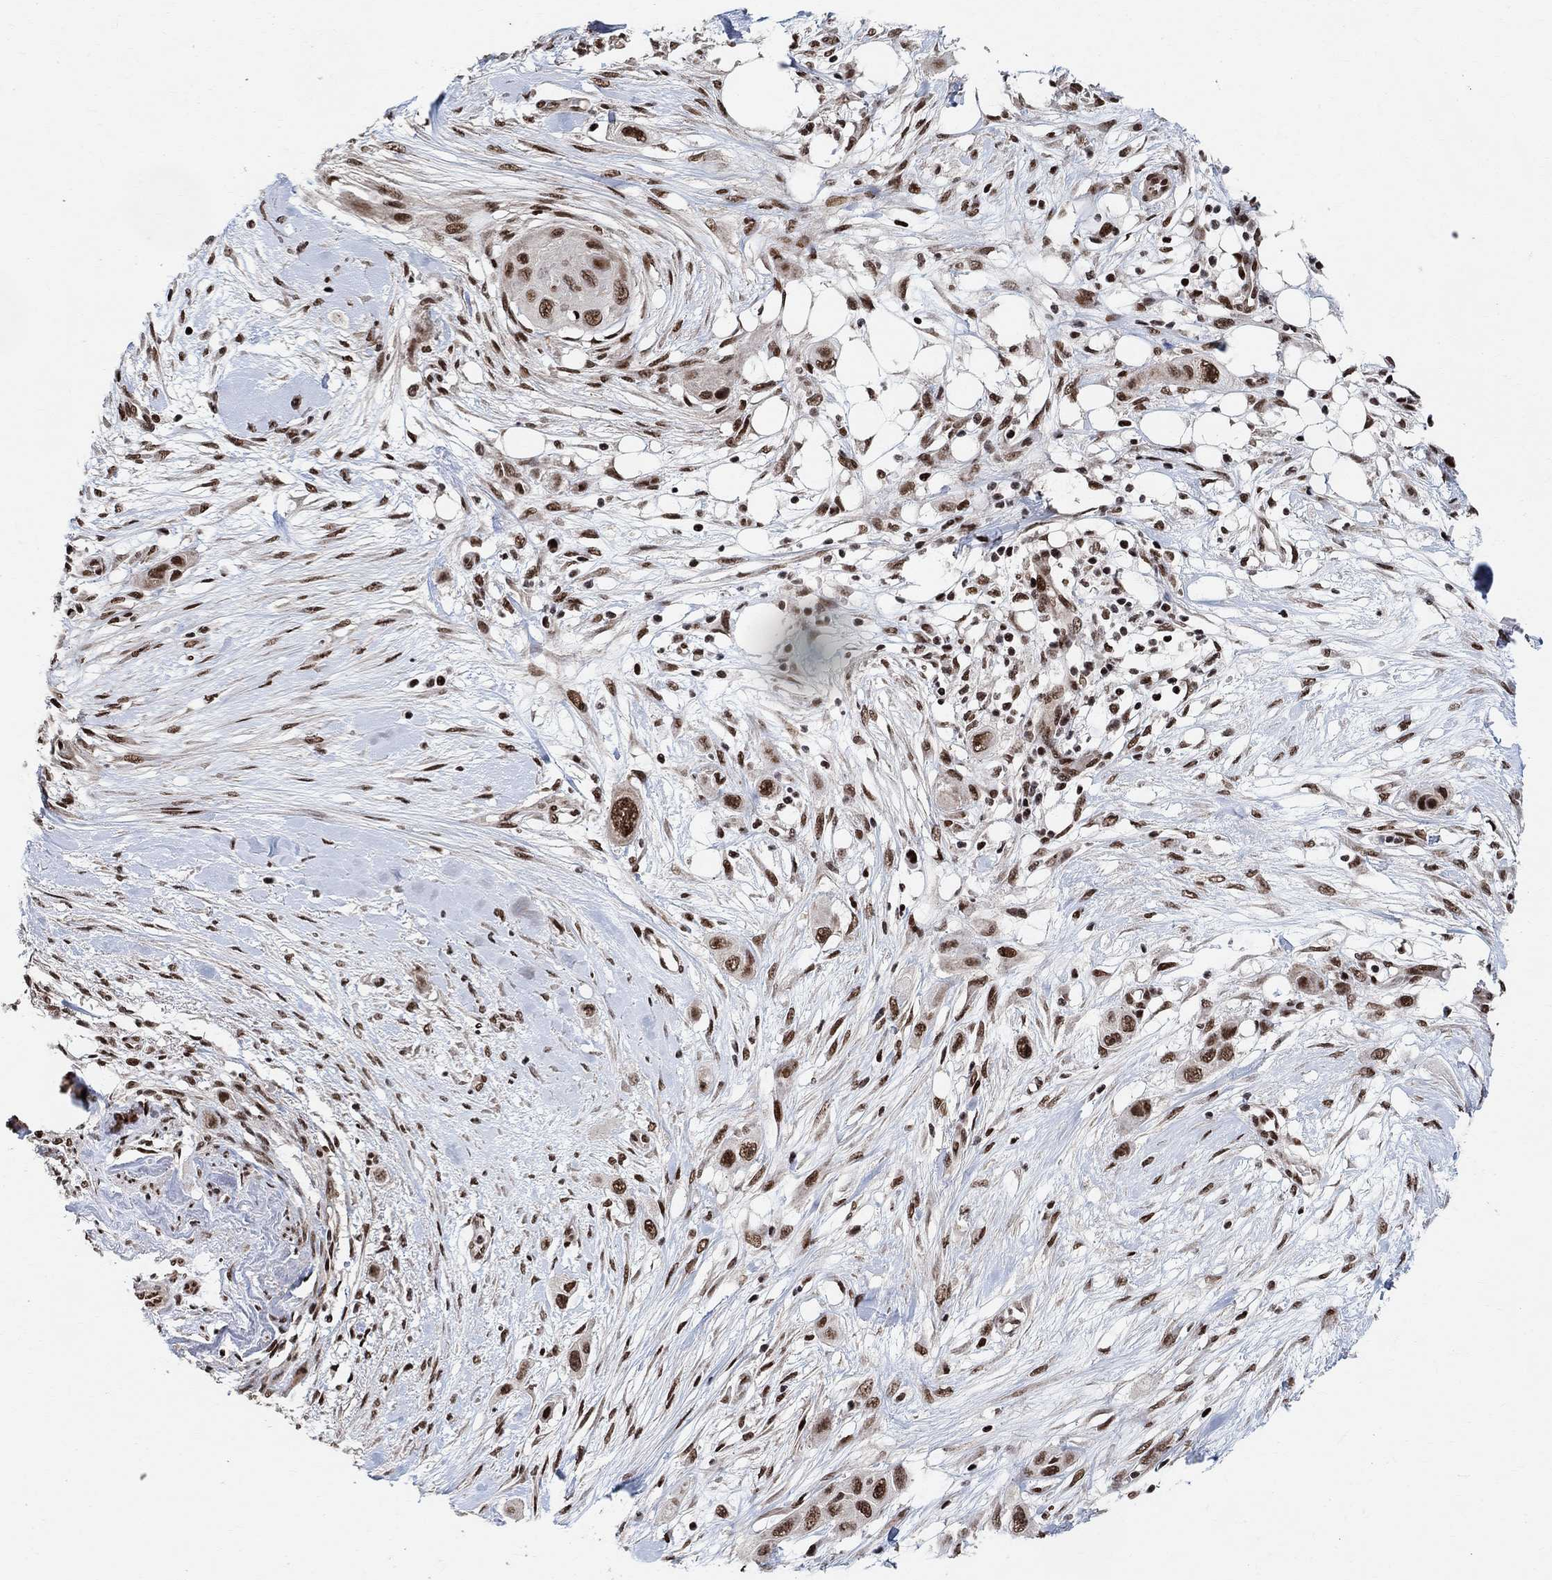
{"staining": {"intensity": "strong", "quantity": ">75%", "location": "nuclear"}, "tissue": "skin cancer", "cell_type": "Tumor cells", "image_type": "cancer", "snomed": [{"axis": "morphology", "description": "Squamous cell carcinoma, NOS"}, {"axis": "topography", "description": "Skin"}], "caption": "About >75% of tumor cells in skin cancer display strong nuclear protein positivity as visualized by brown immunohistochemical staining.", "gene": "E4F1", "patient": {"sex": "male", "age": 79}}